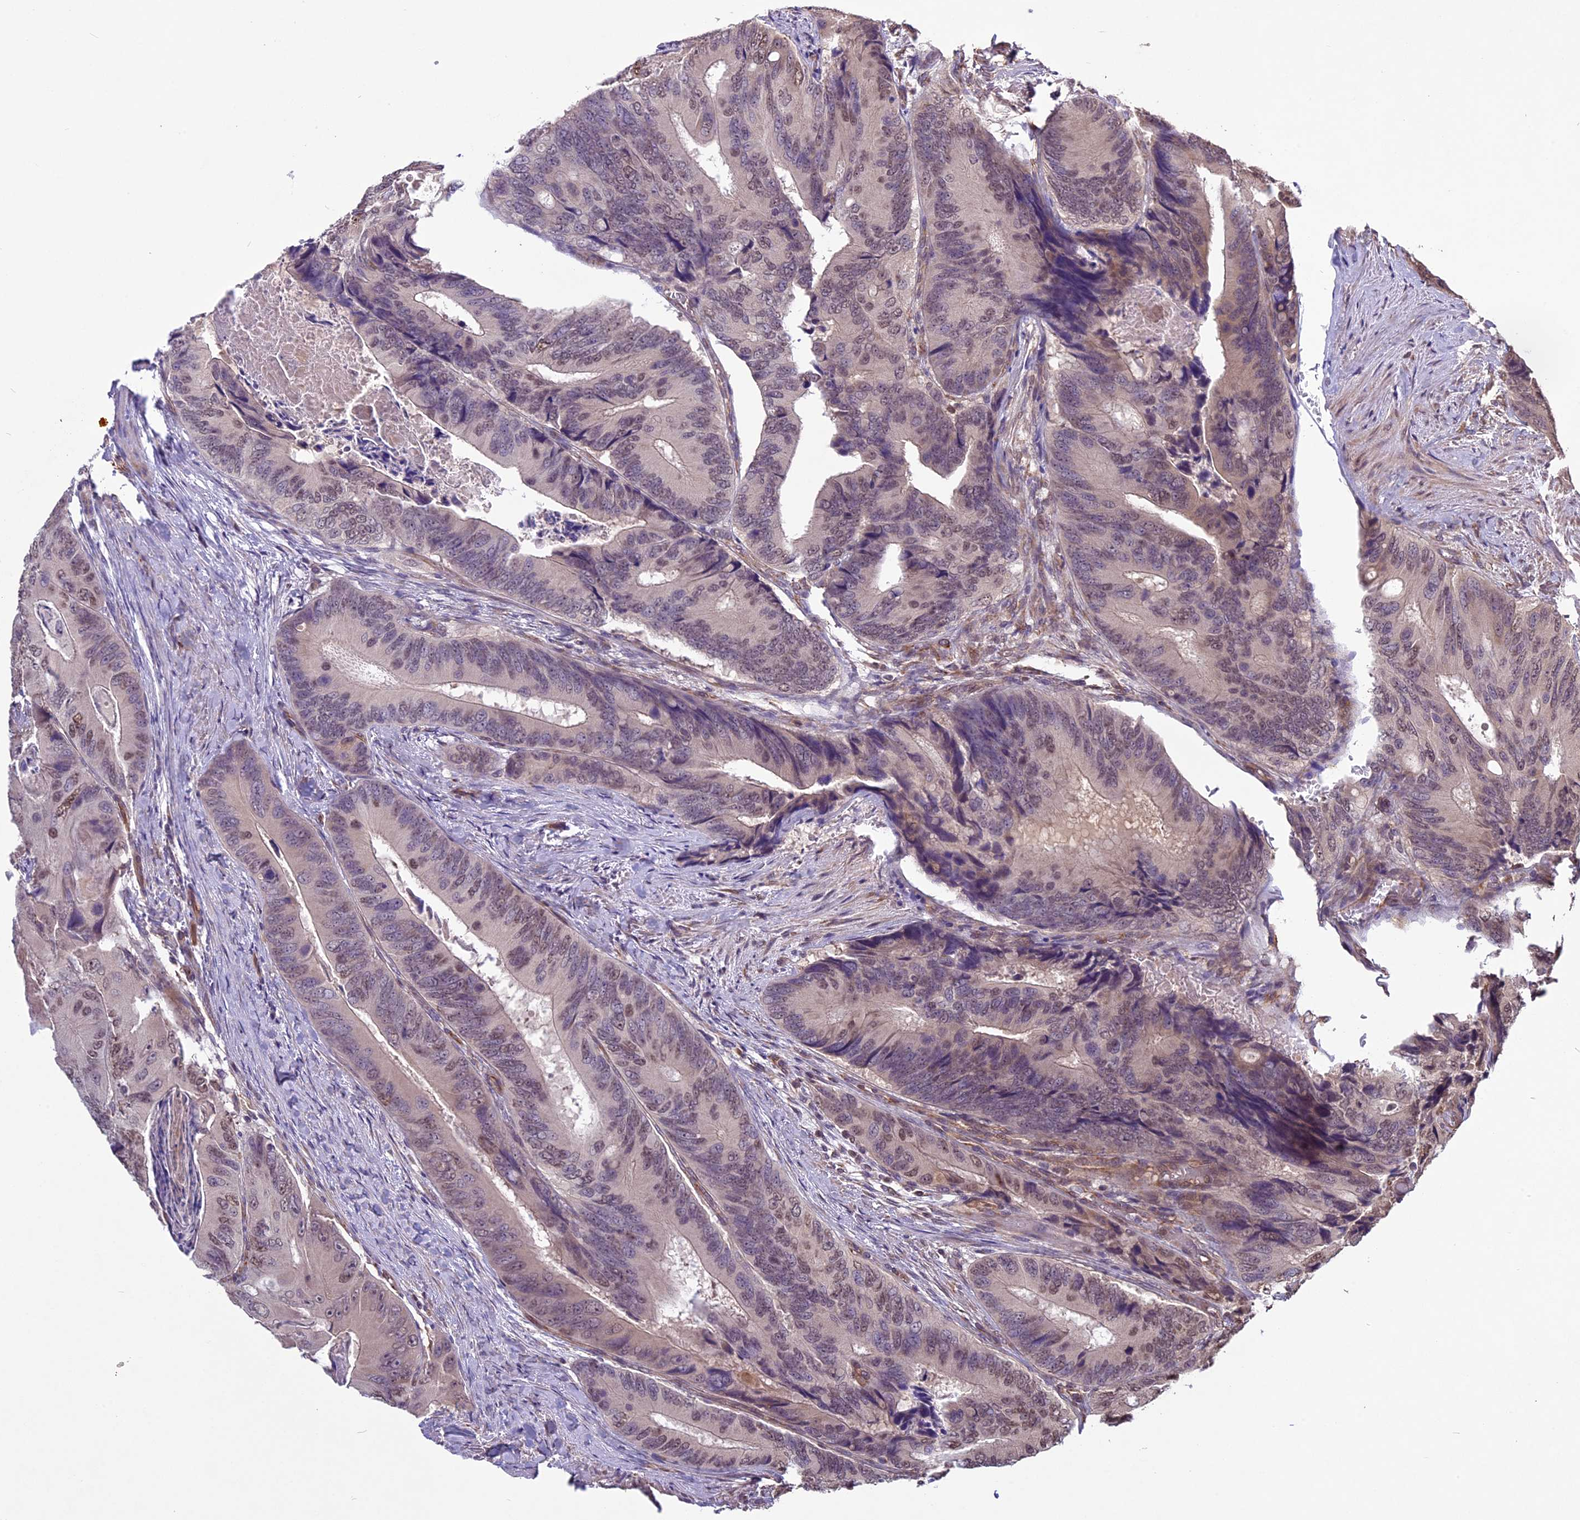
{"staining": {"intensity": "moderate", "quantity": "25%-75%", "location": "nuclear"}, "tissue": "colorectal cancer", "cell_type": "Tumor cells", "image_type": "cancer", "snomed": [{"axis": "morphology", "description": "Adenocarcinoma, NOS"}, {"axis": "topography", "description": "Colon"}], "caption": "A brown stain shows moderate nuclear expression of a protein in adenocarcinoma (colorectal) tumor cells.", "gene": "C3orf70", "patient": {"sex": "male", "age": 84}}